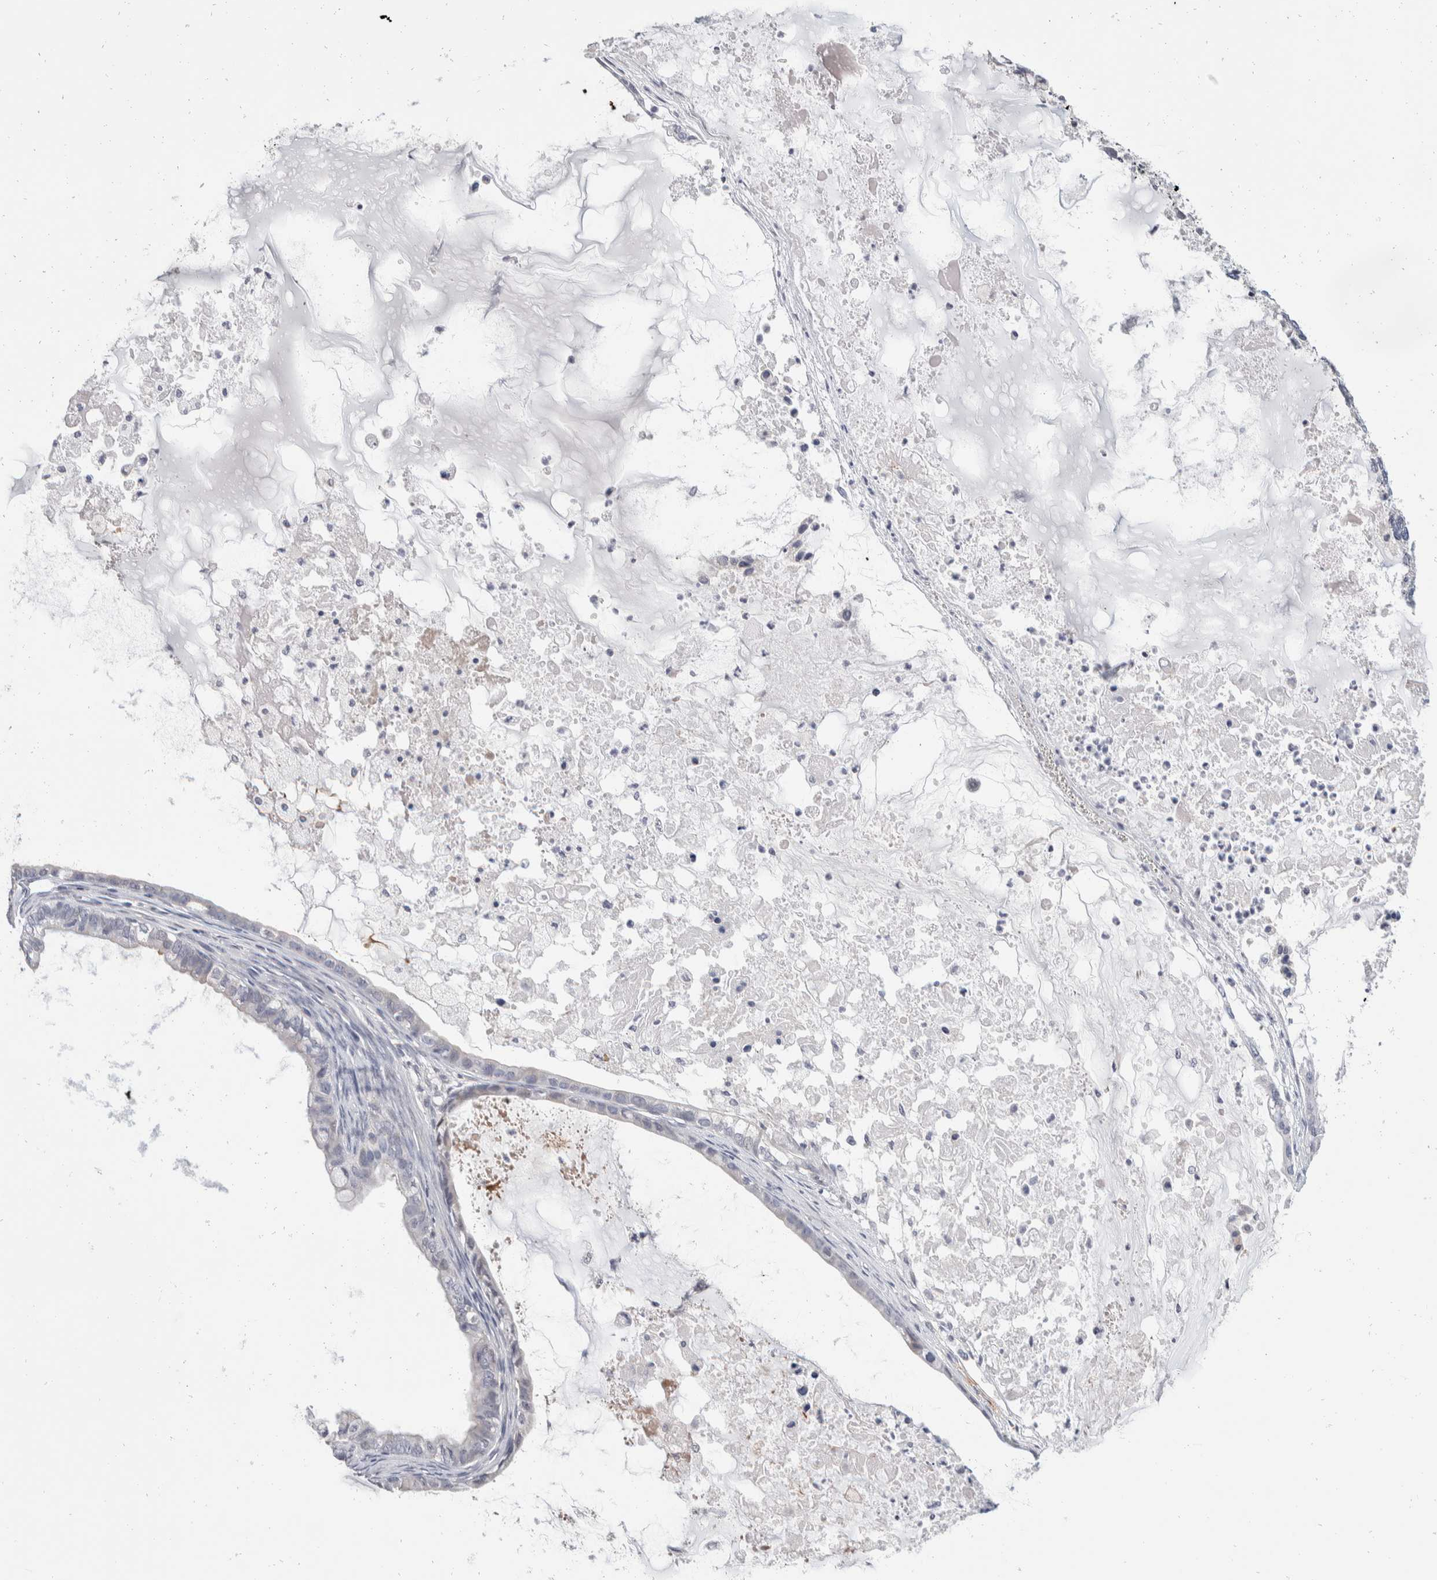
{"staining": {"intensity": "negative", "quantity": "none", "location": "none"}, "tissue": "ovarian cancer", "cell_type": "Tumor cells", "image_type": "cancer", "snomed": [{"axis": "morphology", "description": "Cystadenocarcinoma, mucinous, NOS"}, {"axis": "topography", "description": "Ovary"}], "caption": "Tumor cells are negative for protein expression in human ovarian cancer (mucinous cystadenocarcinoma). (DAB immunohistochemistry (IHC), high magnification).", "gene": "CATSPERD", "patient": {"sex": "female", "age": 80}}